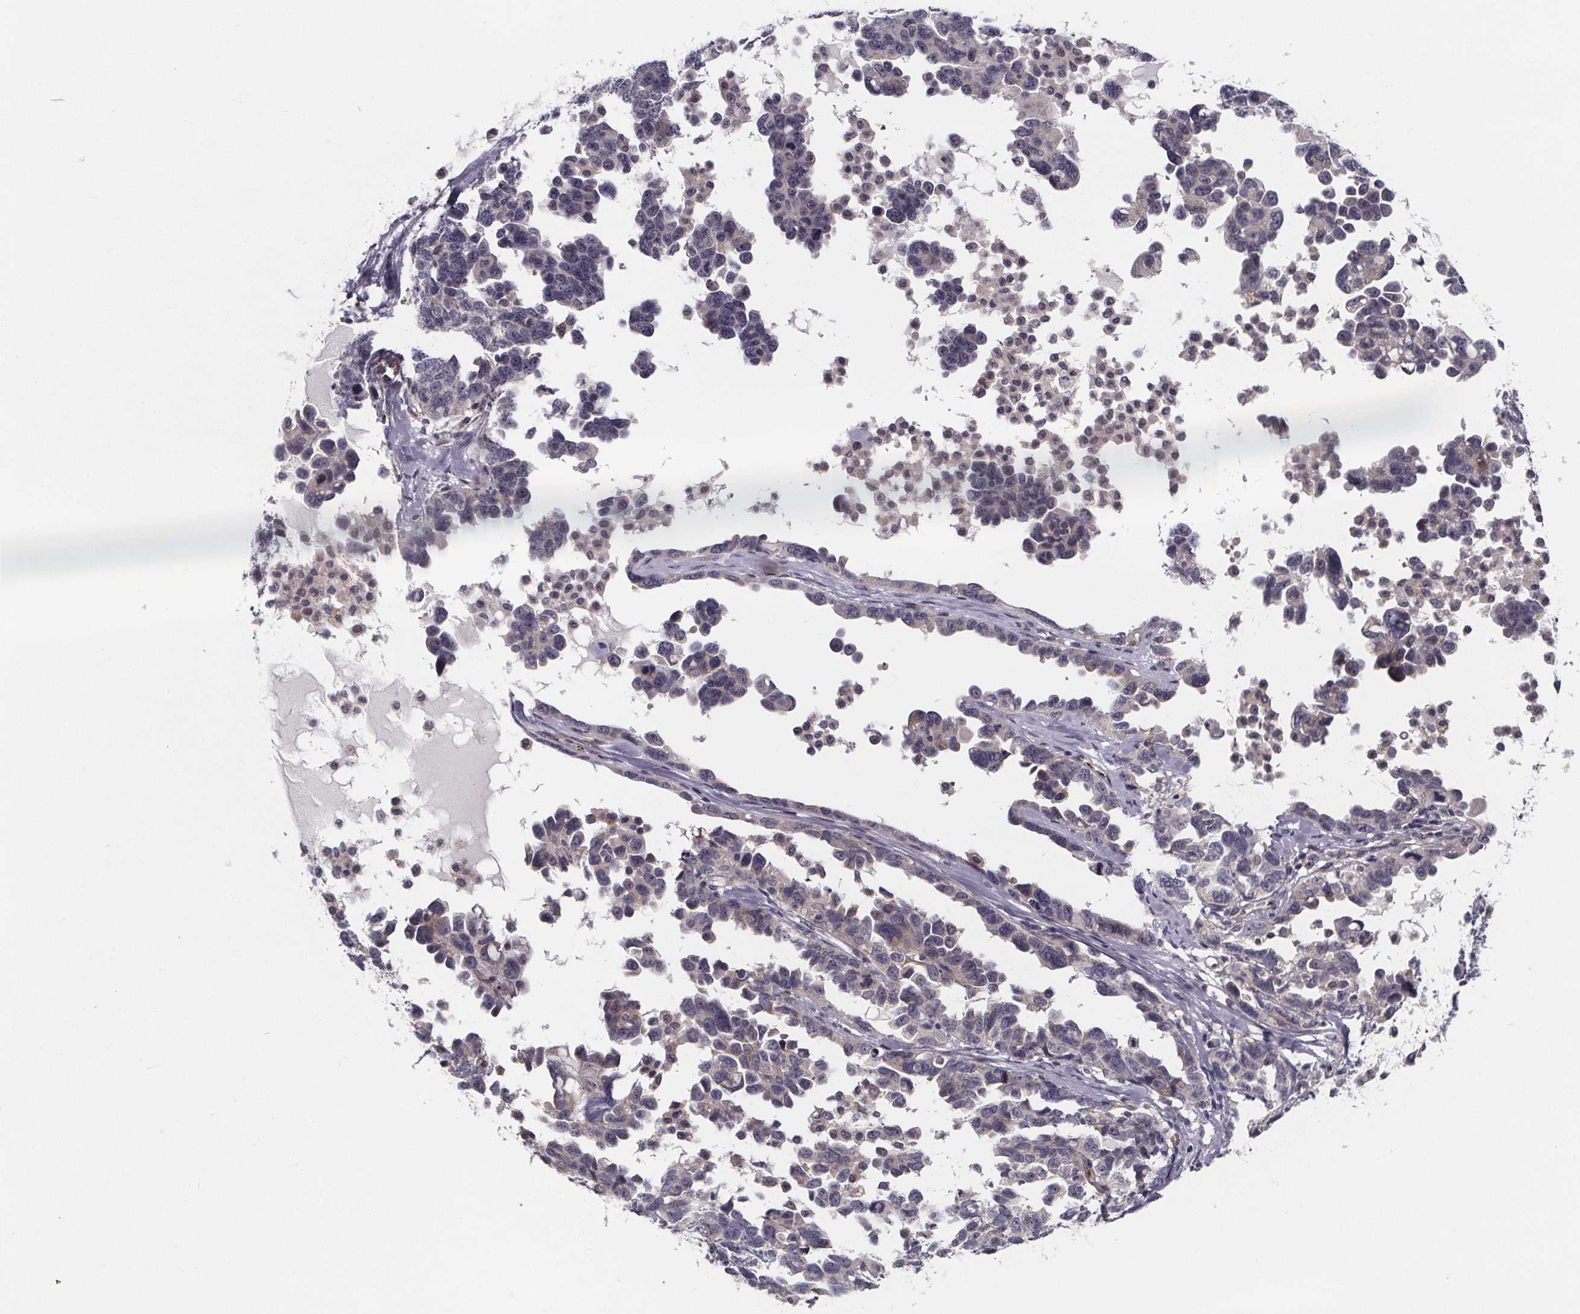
{"staining": {"intensity": "negative", "quantity": "none", "location": "none"}, "tissue": "ovarian cancer", "cell_type": "Tumor cells", "image_type": "cancer", "snomed": [{"axis": "morphology", "description": "Cystadenocarcinoma, serous, NOS"}, {"axis": "topography", "description": "Ovary"}], "caption": "Human ovarian serous cystadenocarcinoma stained for a protein using immunohistochemistry shows no expression in tumor cells.", "gene": "NDST1", "patient": {"sex": "female", "age": 69}}